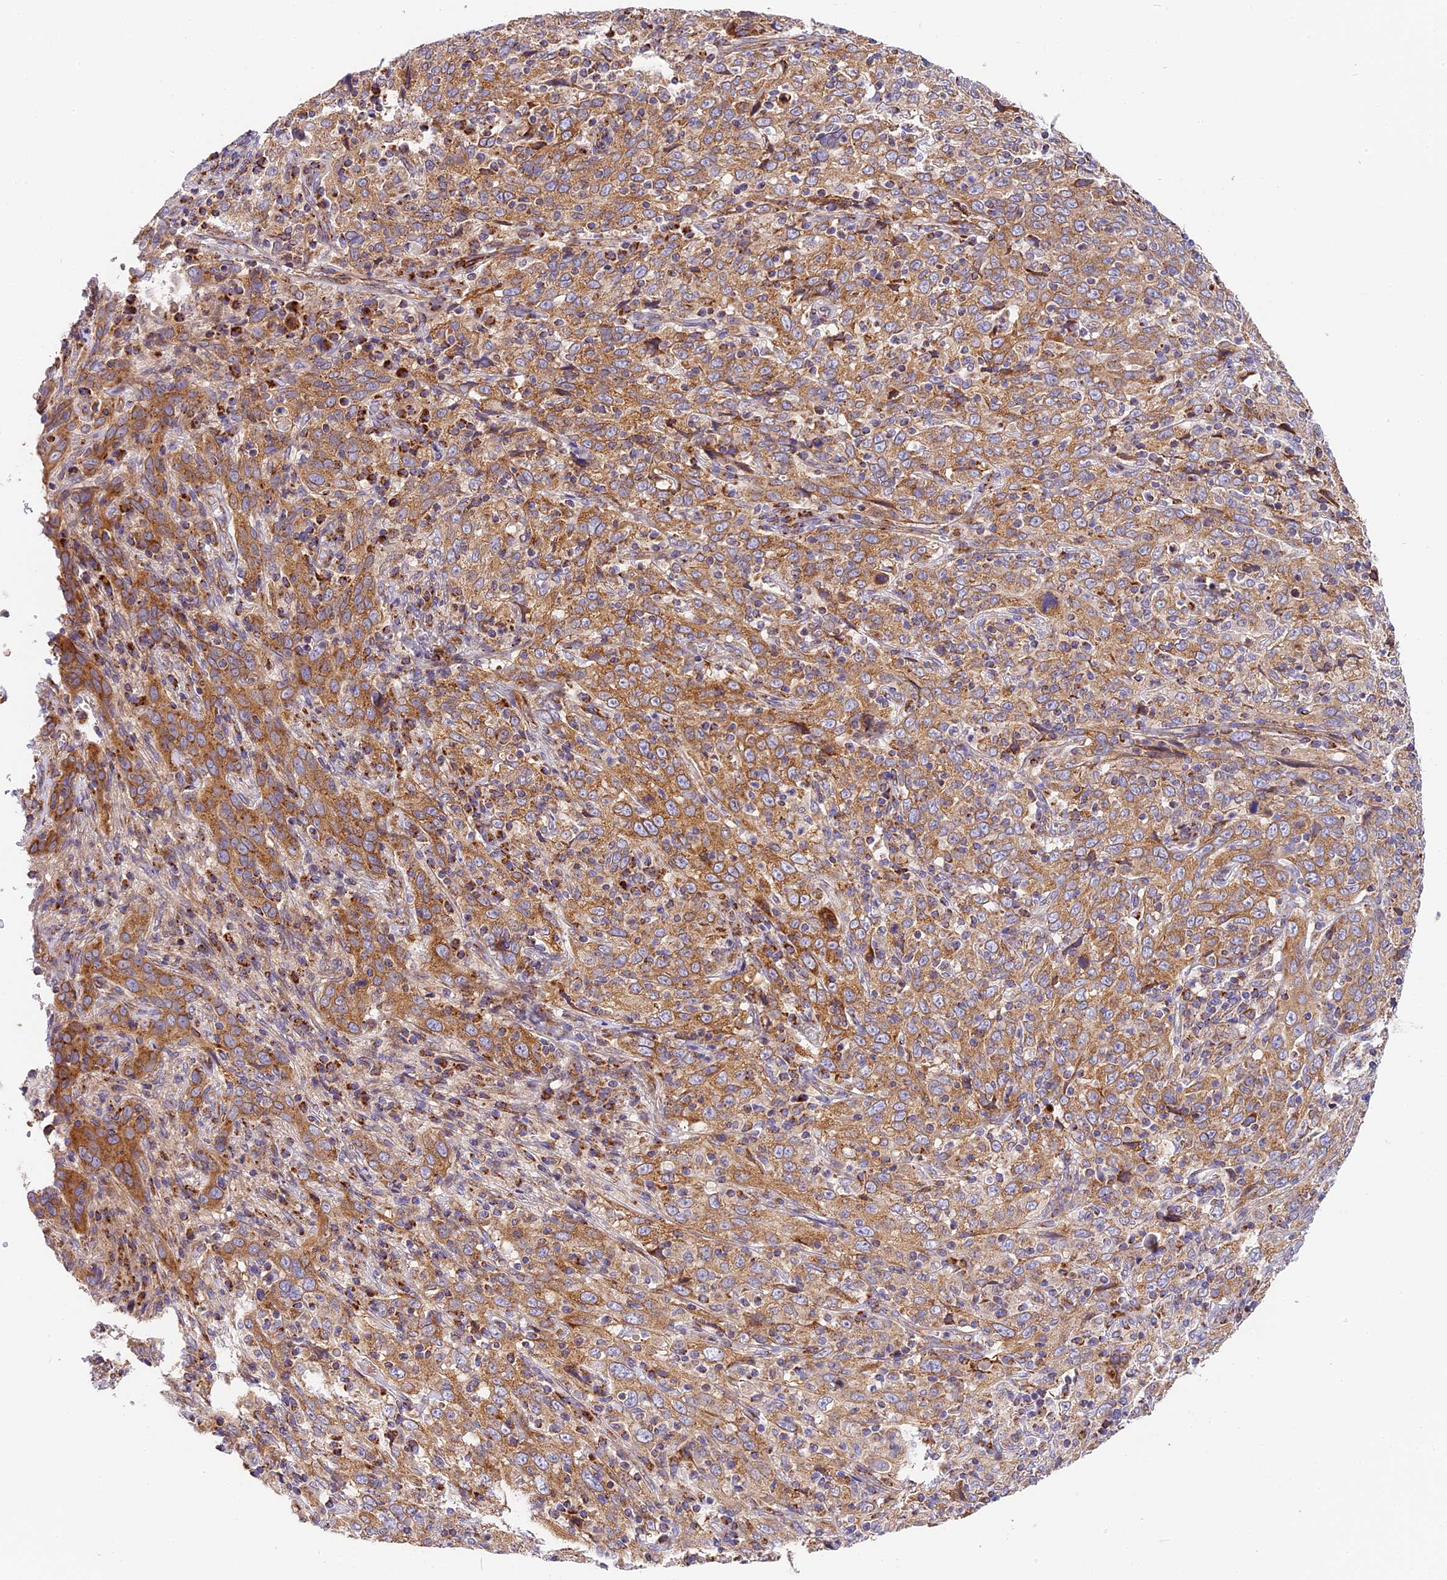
{"staining": {"intensity": "moderate", "quantity": ">75%", "location": "cytoplasmic/membranous"}, "tissue": "cervical cancer", "cell_type": "Tumor cells", "image_type": "cancer", "snomed": [{"axis": "morphology", "description": "Squamous cell carcinoma, NOS"}, {"axis": "topography", "description": "Cervix"}], "caption": "Protein staining by immunohistochemistry reveals moderate cytoplasmic/membranous positivity in about >75% of tumor cells in cervical squamous cell carcinoma.", "gene": "MRAS", "patient": {"sex": "female", "age": 46}}